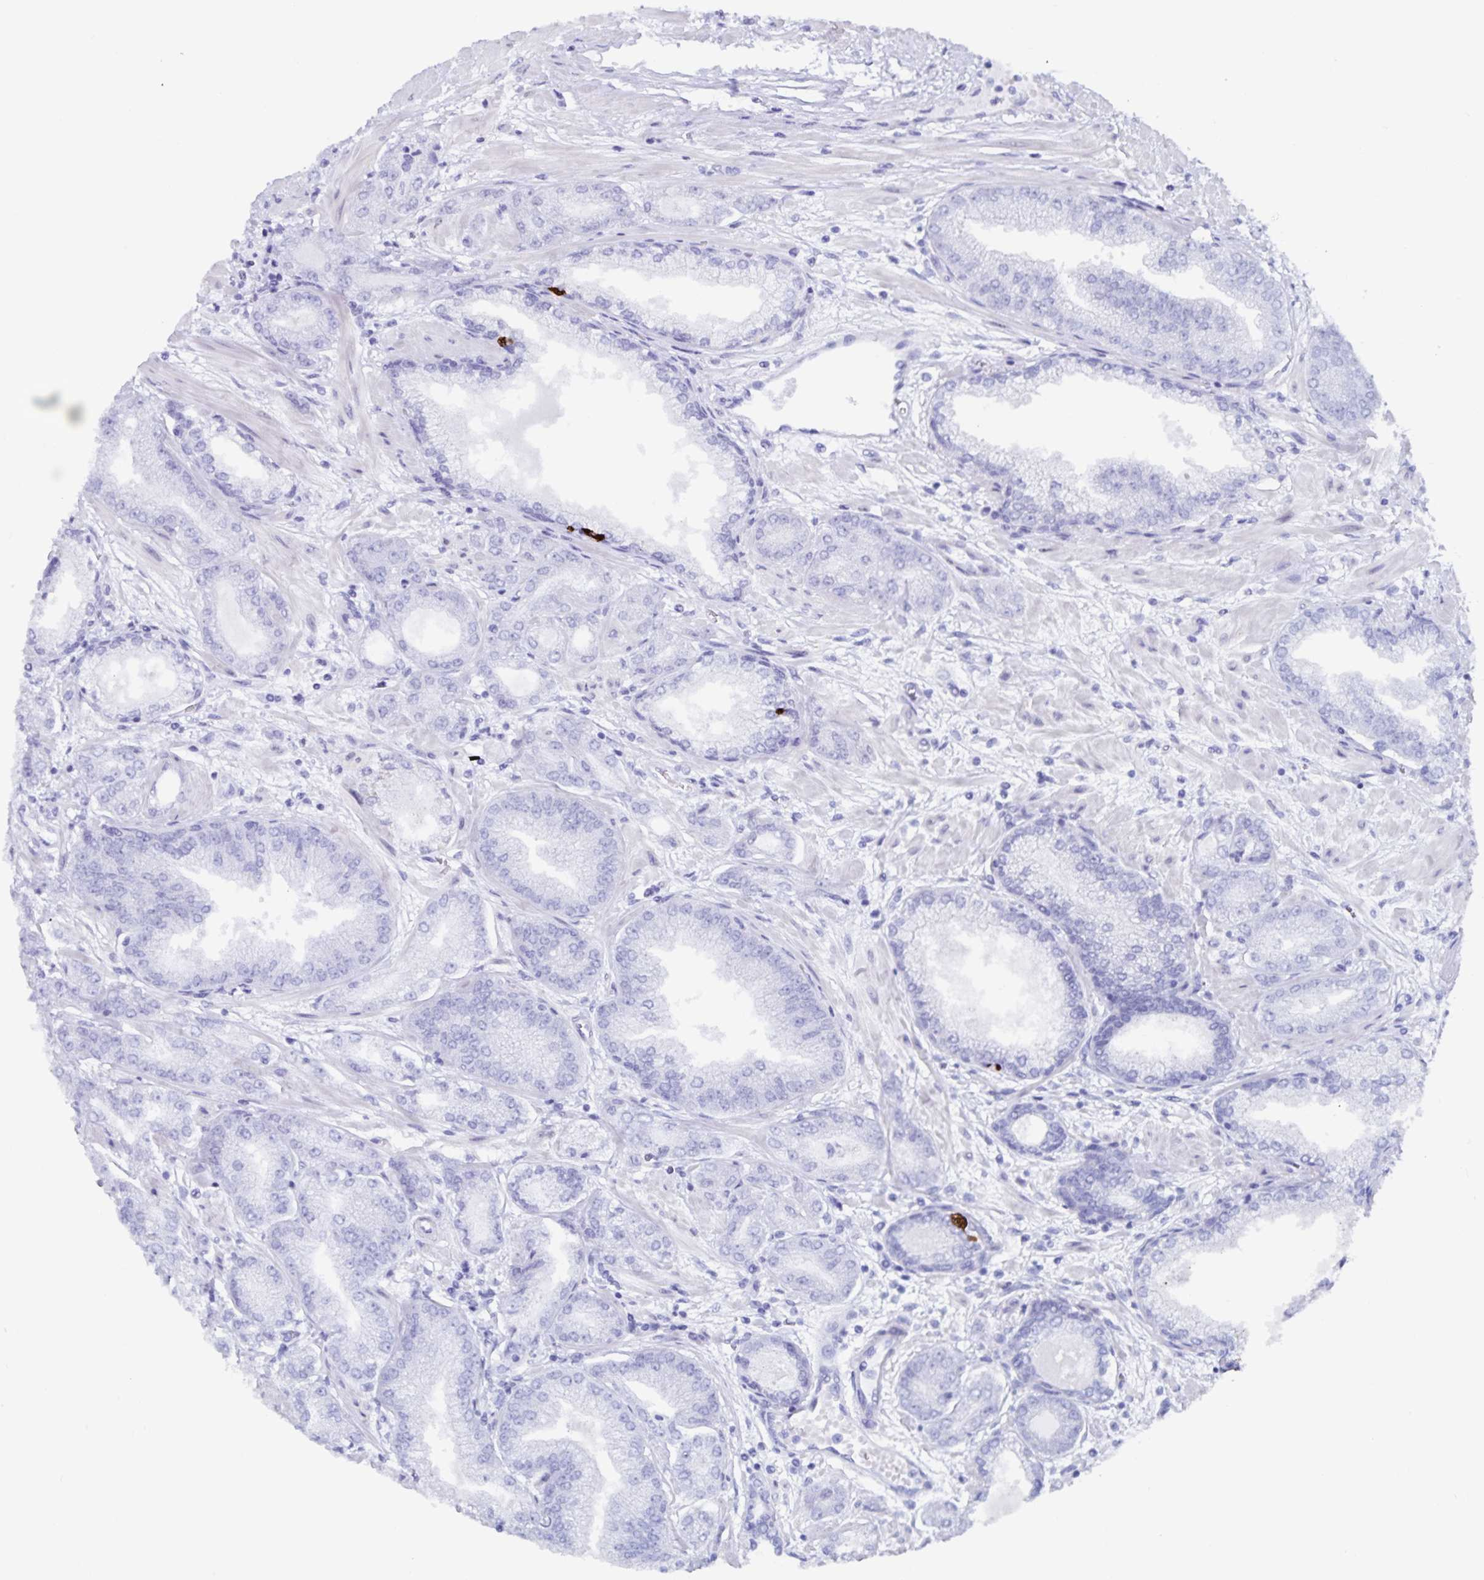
{"staining": {"intensity": "negative", "quantity": "none", "location": "none"}, "tissue": "prostate cancer", "cell_type": "Tumor cells", "image_type": "cancer", "snomed": [{"axis": "morphology", "description": "Adenocarcinoma, Low grade"}, {"axis": "topography", "description": "Prostate"}], "caption": "IHC of prostate cancer exhibits no staining in tumor cells.", "gene": "GPR137", "patient": {"sex": "male", "age": 55}}